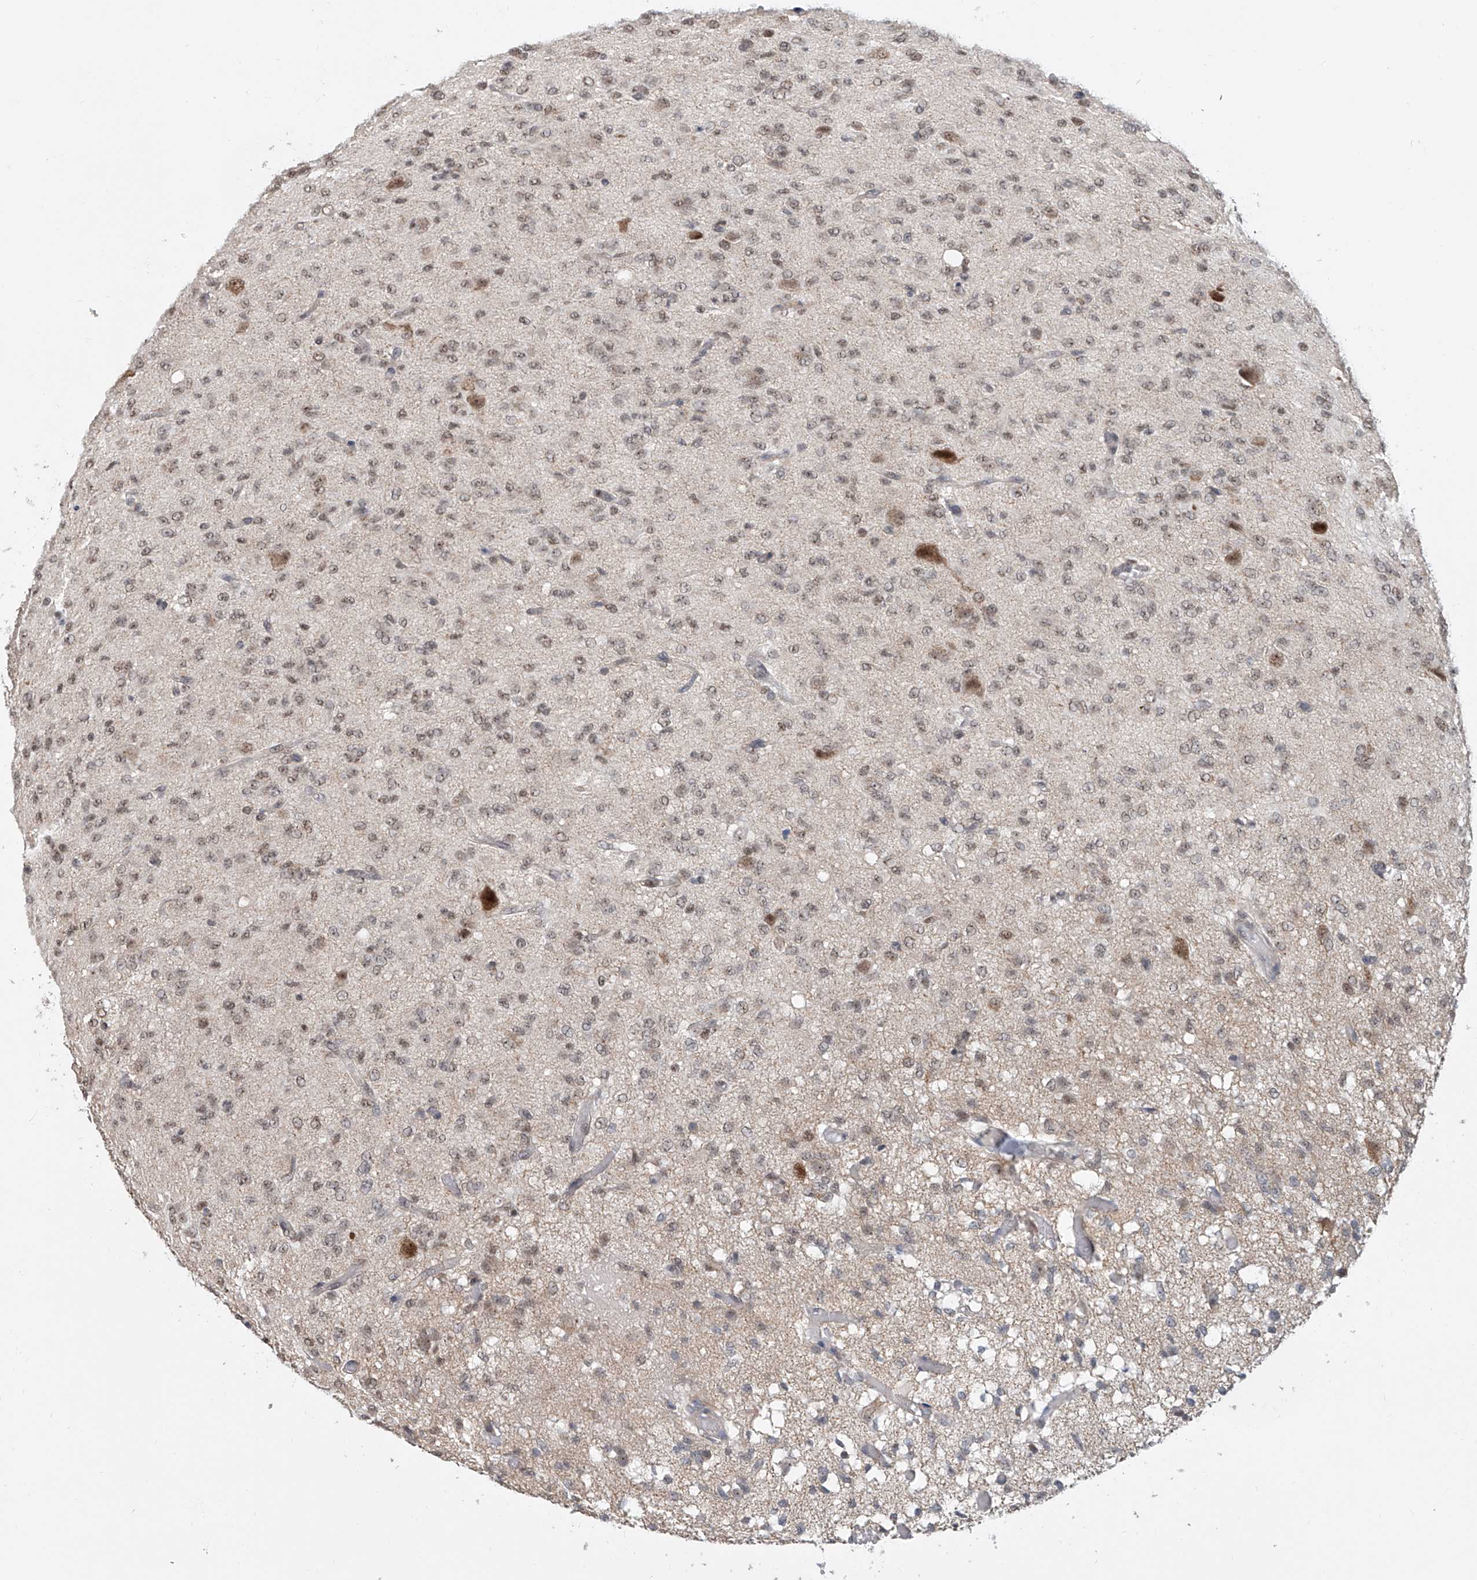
{"staining": {"intensity": "weak", "quantity": ">75%", "location": "nuclear"}, "tissue": "glioma", "cell_type": "Tumor cells", "image_type": "cancer", "snomed": [{"axis": "morphology", "description": "Glioma, malignant, High grade"}, {"axis": "topography", "description": "Brain"}], "caption": "Immunohistochemistry (IHC) photomicrograph of neoplastic tissue: glioma stained using immunohistochemistry (IHC) reveals low levels of weak protein expression localized specifically in the nuclear of tumor cells, appearing as a nuclear brown color.", "gene": "SDE2", "patient": {"sex": "female", "age": 59}}